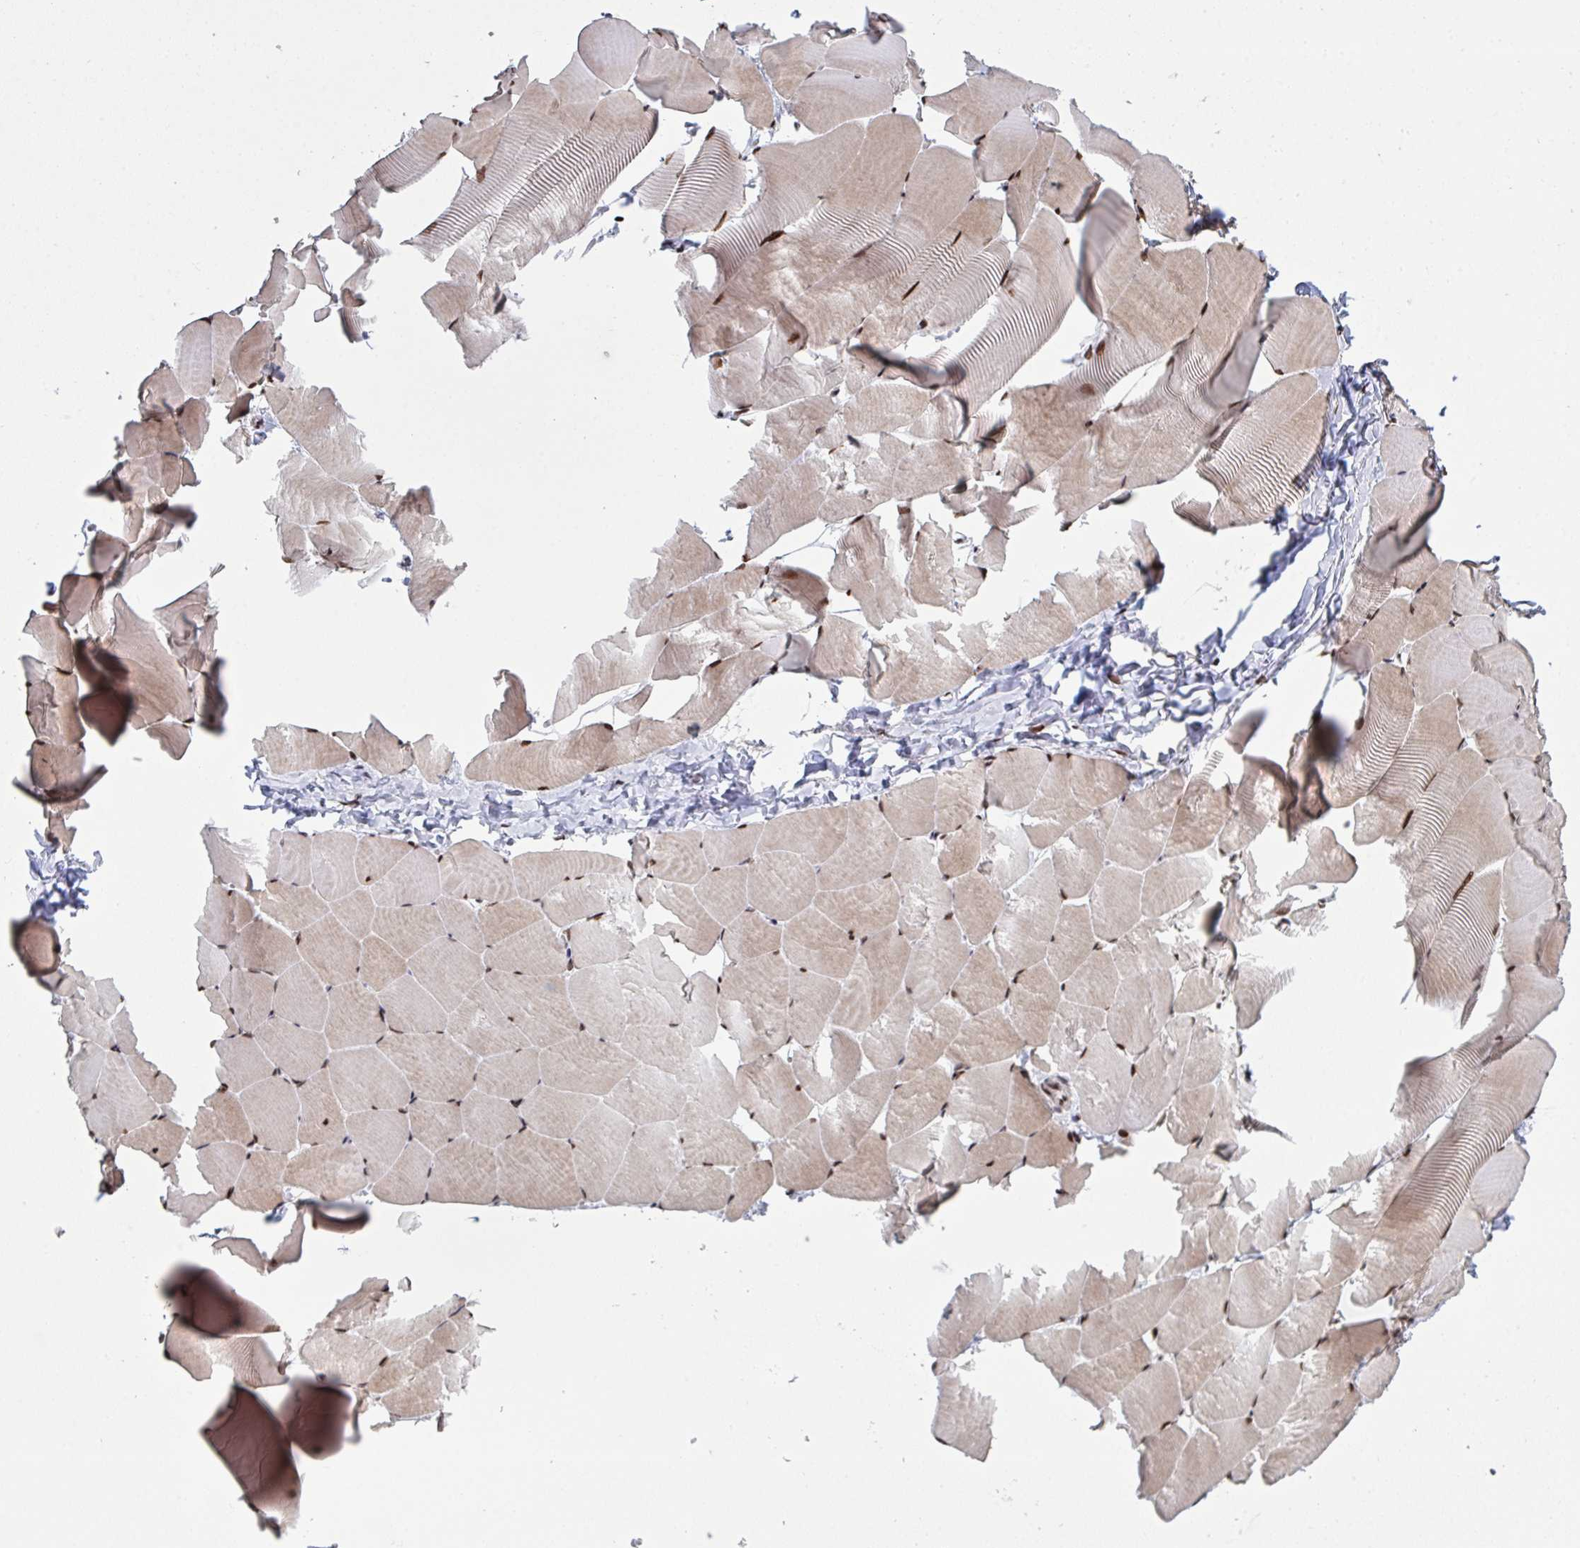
{"staining": {"intensity": "strong", "quantity": ">75%", "location": "cytoplasmic/membranous,nuclear"}, "tissue": "skeletal muscle", "cell_type": "Myocytes", "image_type": "normal", "snomed": [{"axis": "morphology", "description": "Normal tissue, NOS"}, {"axis": "topography", "description": "Skeletal muscle"}], "caption": "Immunohistochemical staining of normal human skeletal muscle reveals high levels of strong cytoplasmic/membranous,nuclear positivity in about >75% of myocytes.", "gene": "ZNF607", "patient": {"sex": "male", "age": 25}}